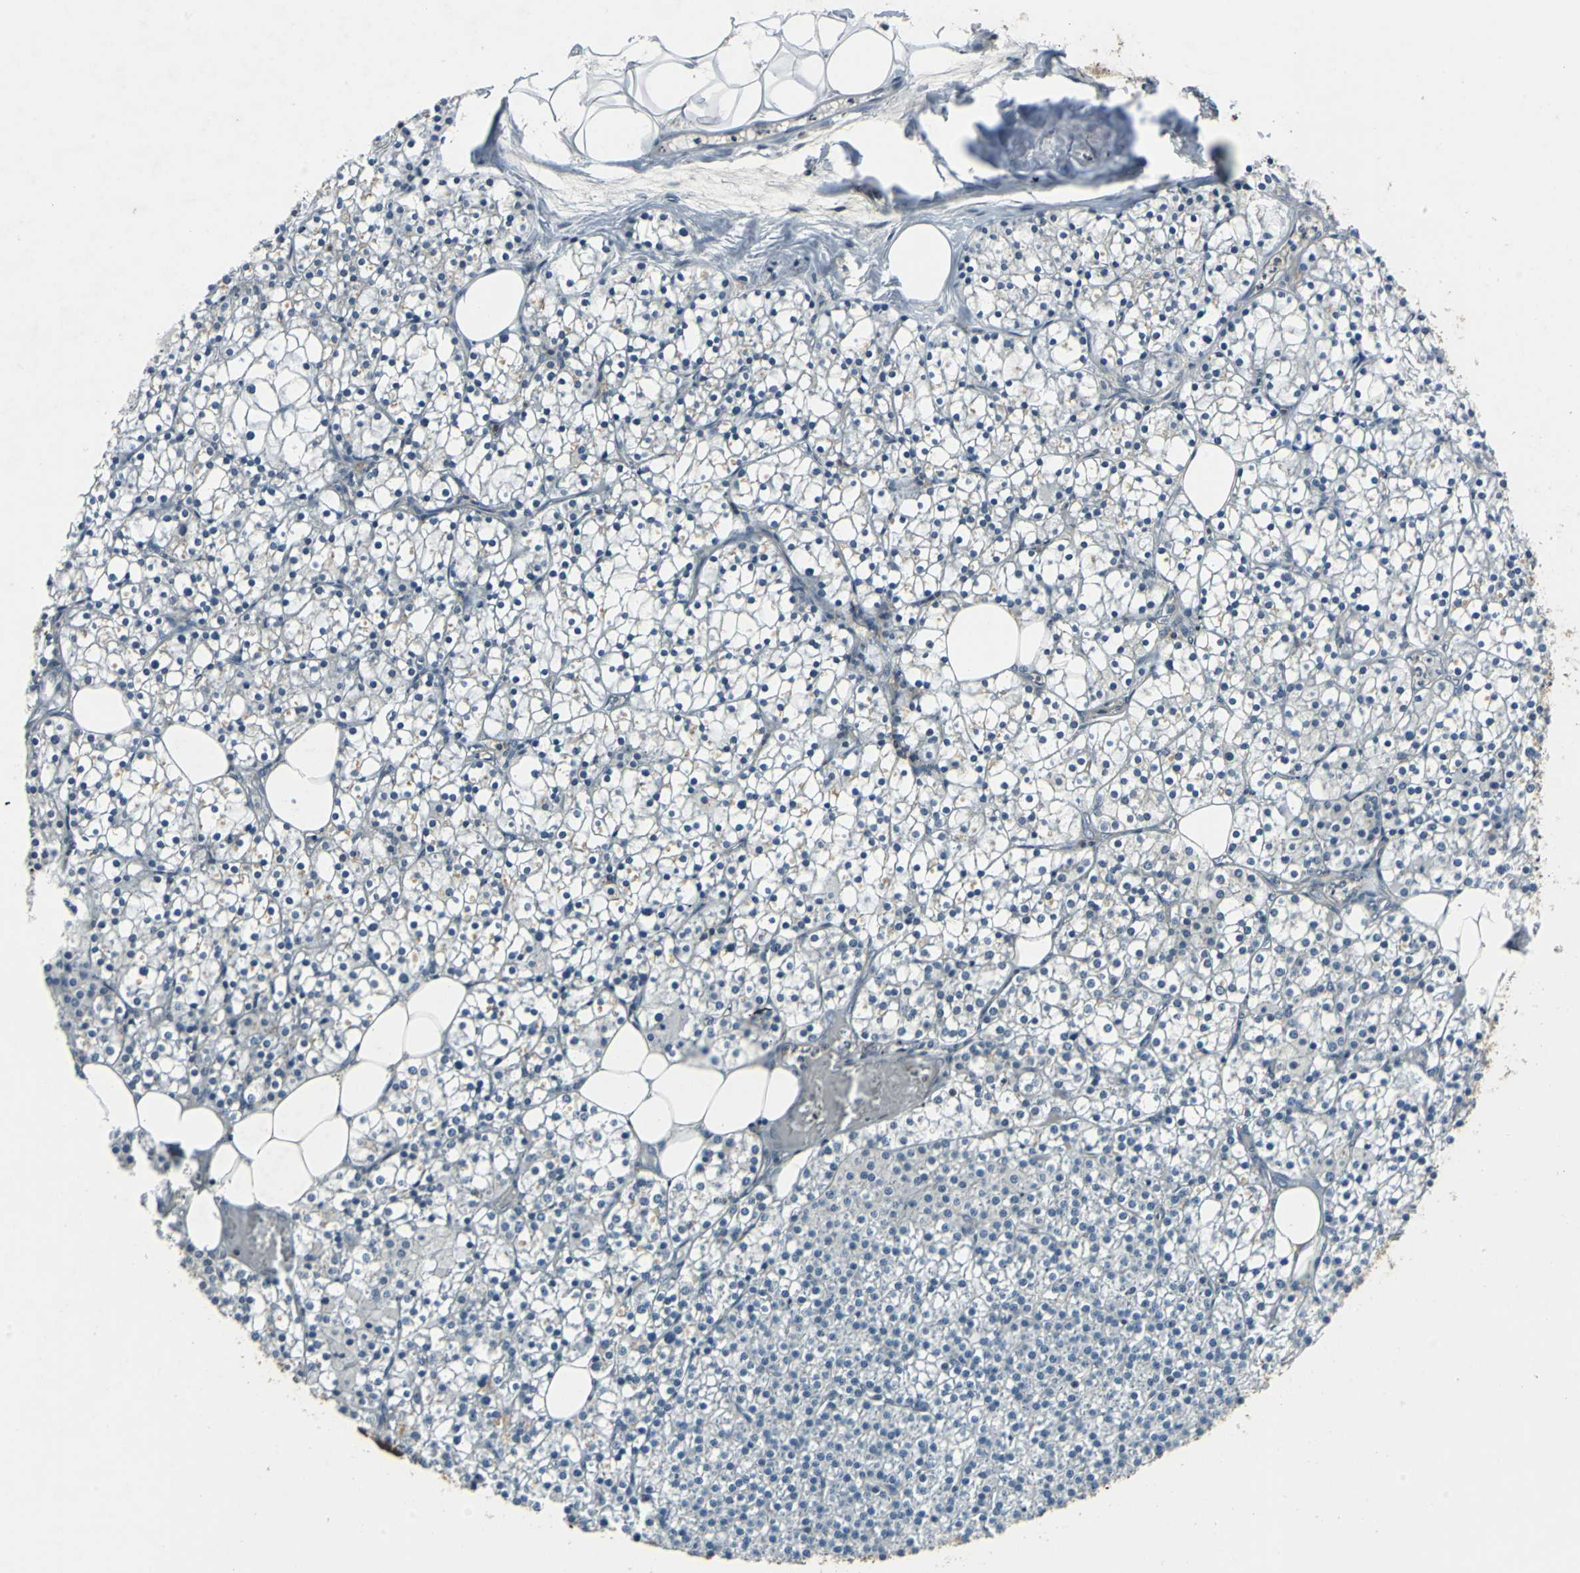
{"staining": {"intensity": "negative", "quantity": "none", "location": "none"}, "tissue": "parathyroid gland", "cell_type": "Glandular cells", "image_type": "normal", "snomed": [{"axis": "morphology", "description": "Normal tissue, NOS"}, {"axis": "topography", "description": "Parathyroid gland"}], "caption": "Immunohistochemistry histopathology image of benign human parathyroid gland stained for a protein (brown), which reveals no positivity in glandular cells.", "gene": "ARPC3", "patient": {"sex": "female", "age": 63}}